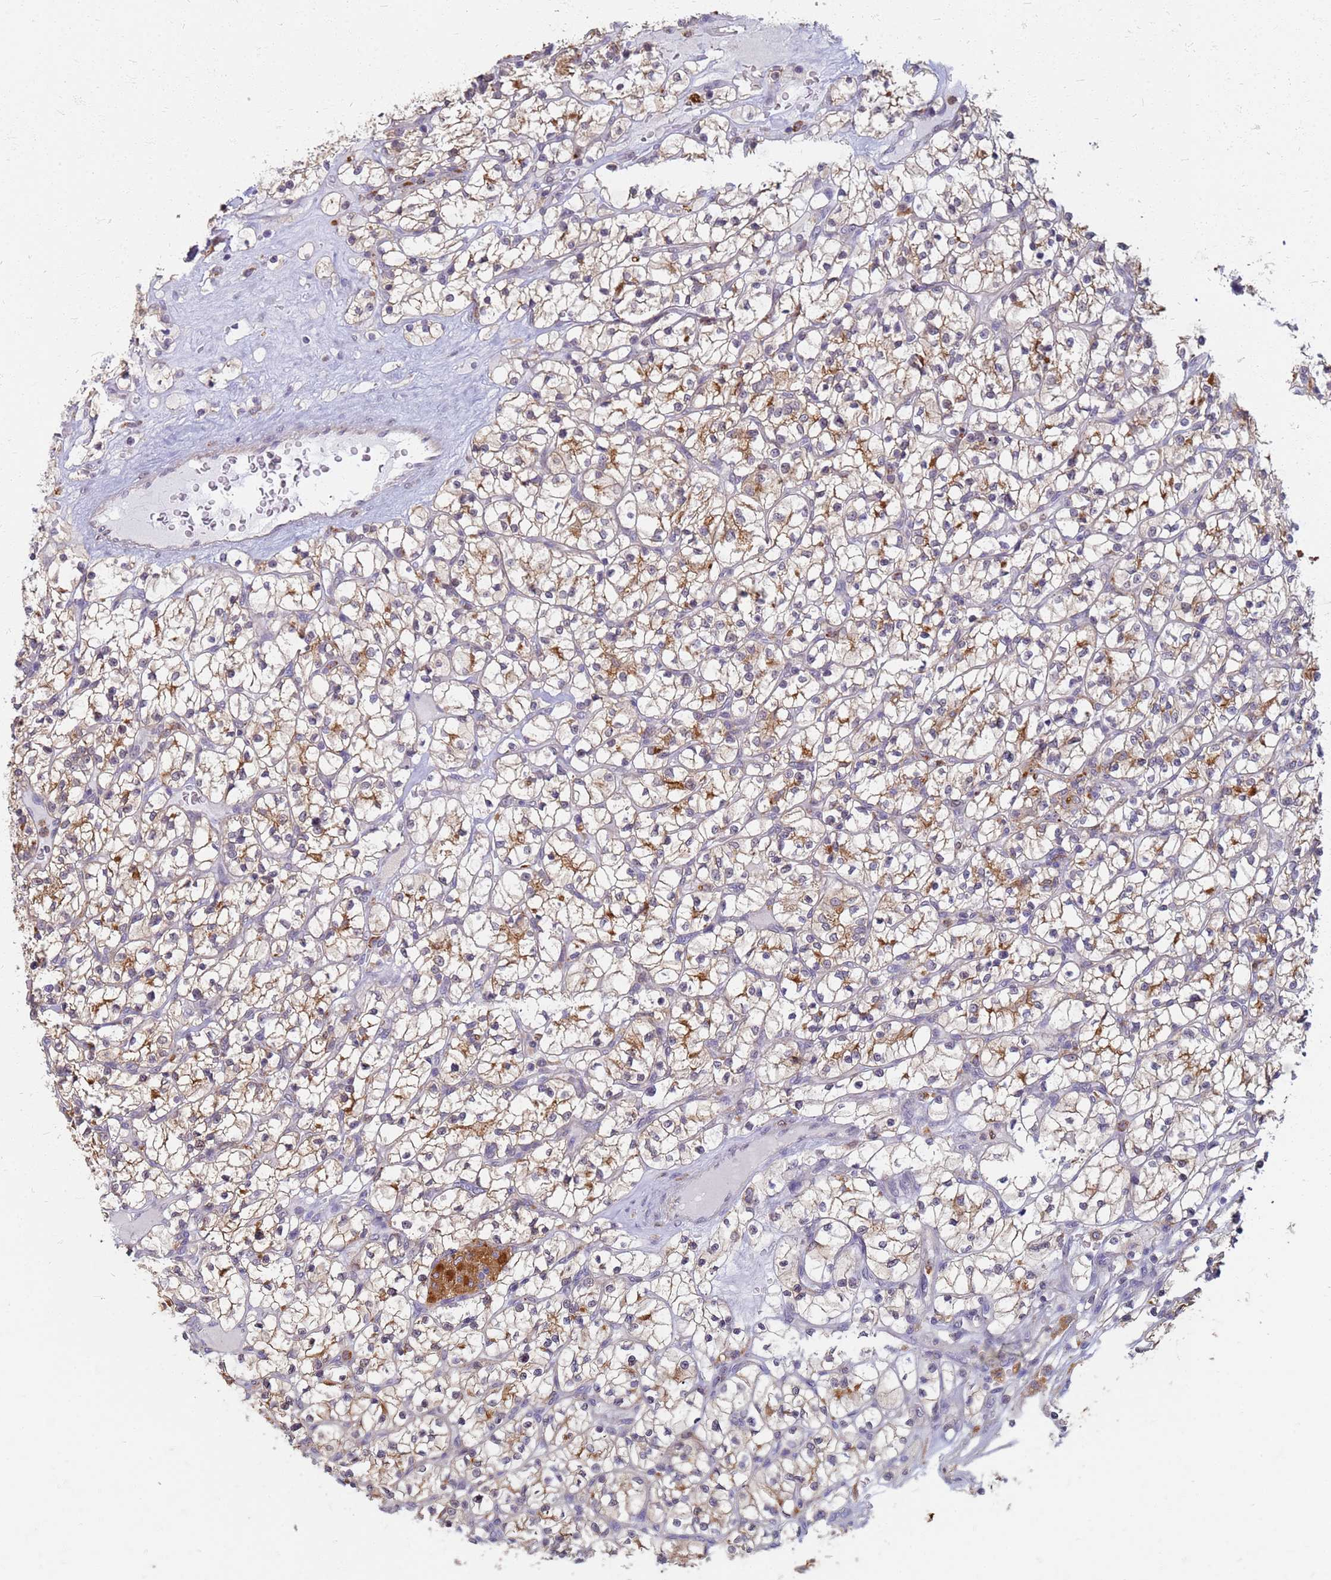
{"staining": {"intensity": "moderate", "quantity": ">75%", "location": "cytoplasmic/membranous"}, "tissue": "renal cancer", "cell_type": "Tumor cells", "image_type": "cancer", "snomed": [{"axis": "morphology", "description": "Adenocarcinoma, NOS"}, {"axis": "topography", "description": "Kidney"}], "caption": "An immunohistochemistry (IHC) micrograph of neoplastic tissue is shown. Protein staining in brown labels moderate cytoplasmic/membranous positivity in adenocarcinoma (renal) within tumor cells. (DAB (3,3'-diaminobenzidine) IHC, brown staining for protein, blue staining for nuclei).", "gene": "ATP6V1E1", "patient": {"sex": "female", "age": 64}}